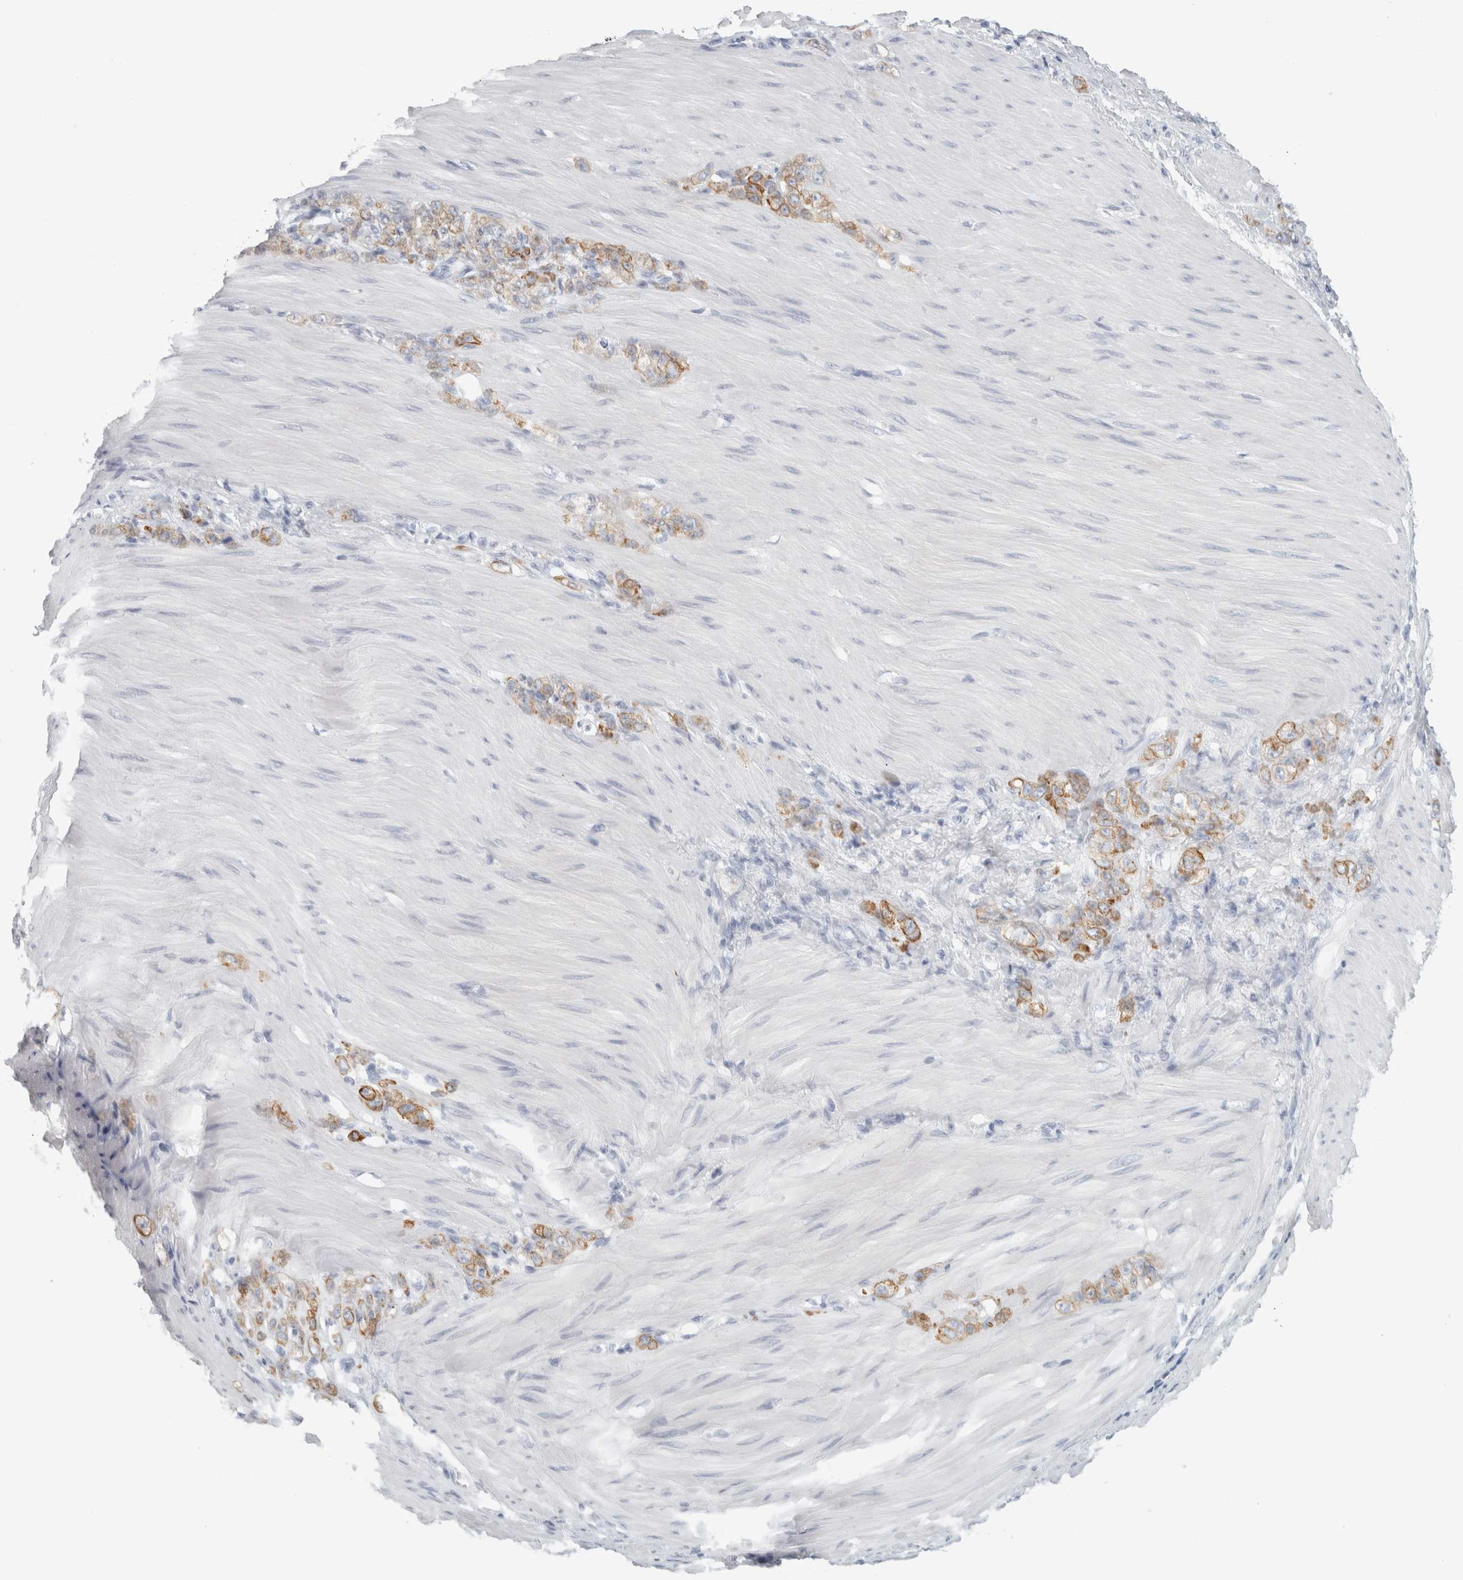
{"staining": {"intensity": "moderate", "quantity": ">75%", "location": "cytoplasmic/membranous"}, "tissue": "stomach cancer", "cell_type": "Tumor cells", "image_type": "cancer", "snomed": [{"axis": "morphology", "description": "Normal tissue, NOS"}, {"axis": "morphology", "description": "Adenocarcinoma, NOS"}, {"axis": "topography", "description": "Stomach"}], "caption": "Protein staining of stomach cancer tissue demonstrates moderate cytoplasmic/membranous positivity in about >75% of tumor cells. (DAB (3,3'-diaminobenzidine) = brown stain, brightfield microscopy at high magnification).", "gene": "SLC28A3", "patient": {"sex": "male", "age": 82}}